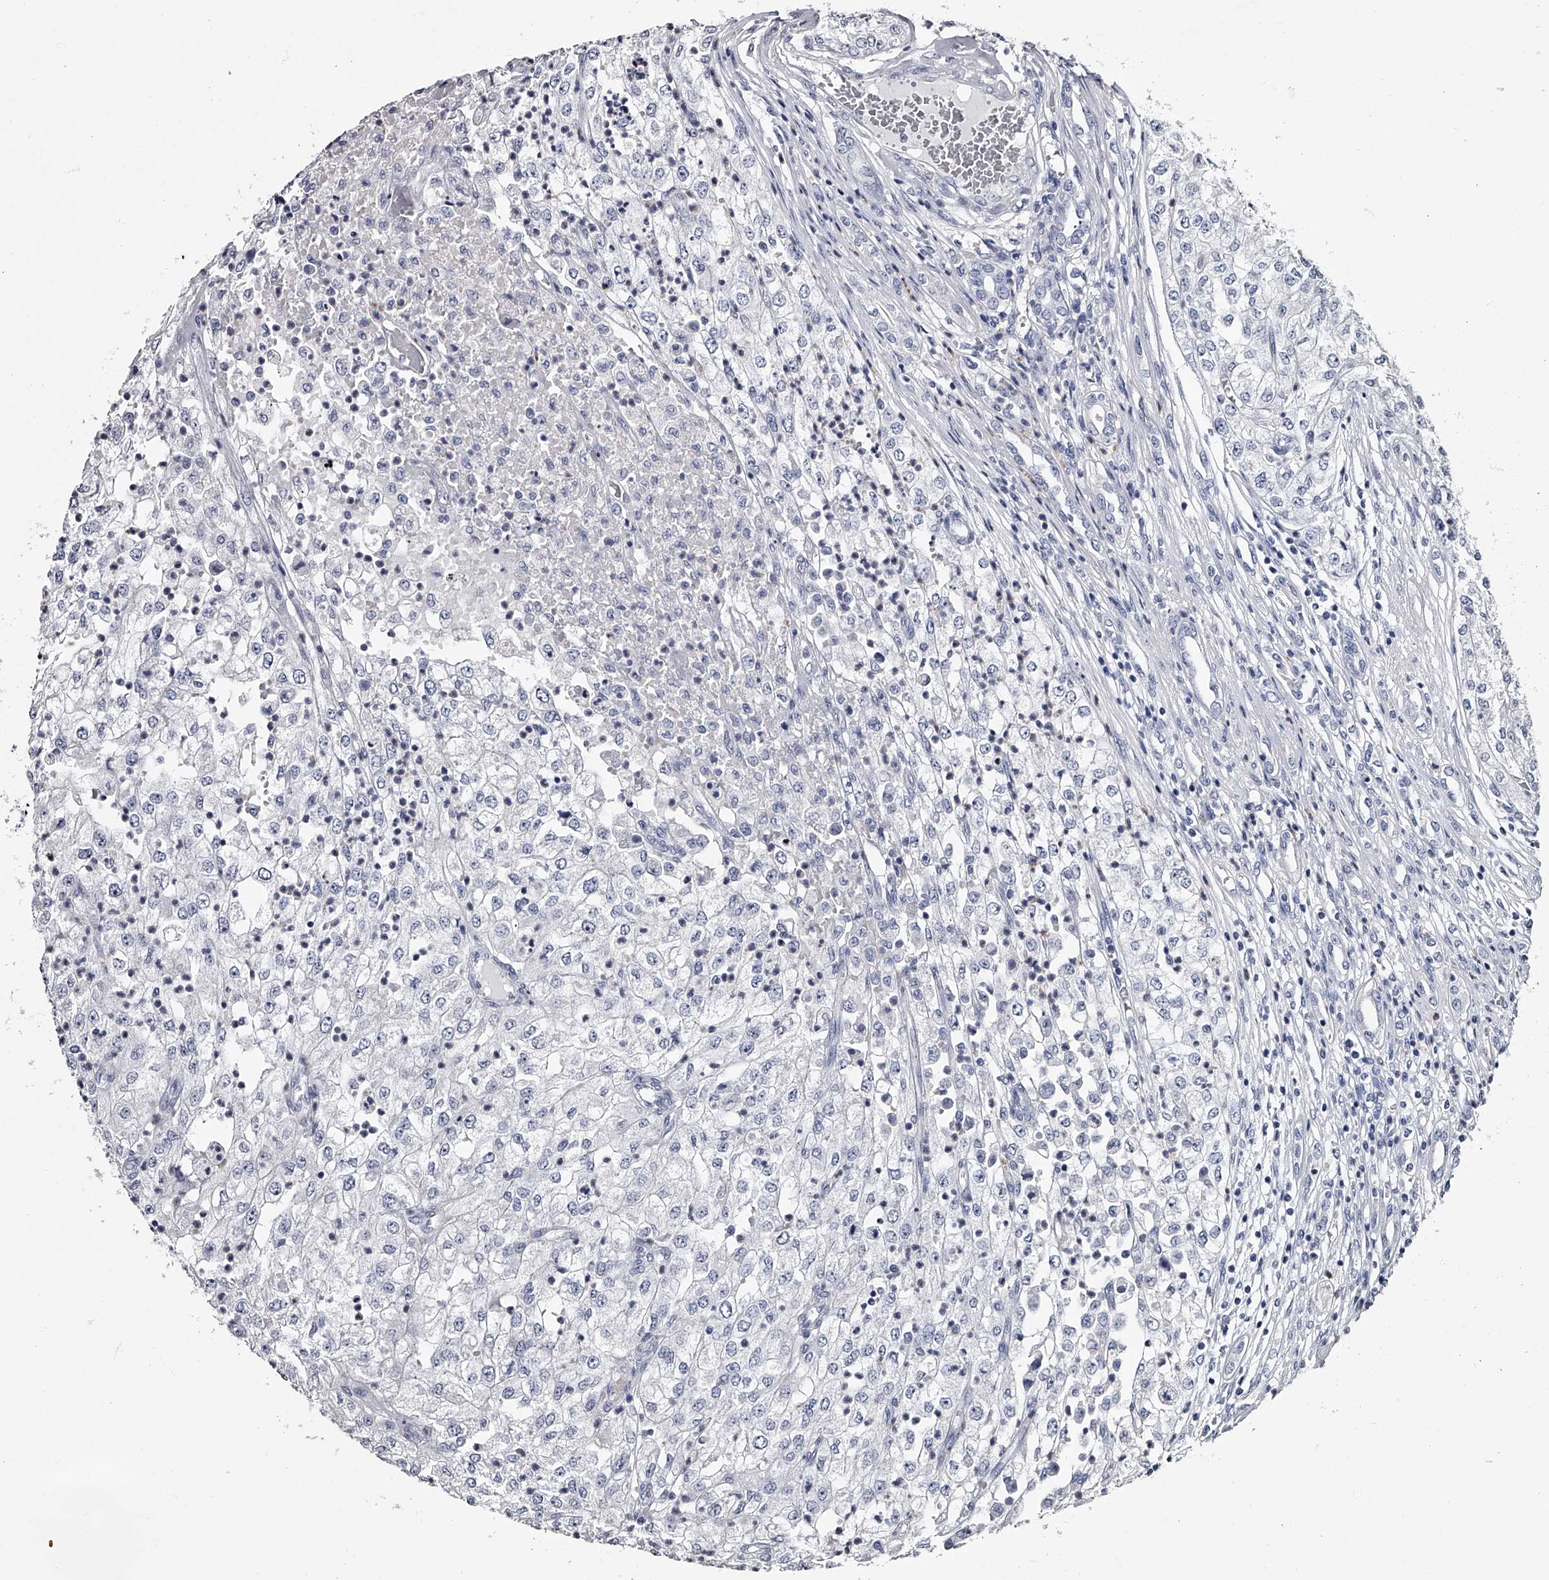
{"staining": {"intensity": "negative", "quantity": "none", "location": "none"}, "tissue": "renal cancer", "cell_type": "Tumor cells", "image_type": "cancer", "snomed": [{"axis": "morphology", "description": "Adenocarcinoma, NOS"}, {"axis": "topography", "description": "Kidney"}], "caption": "The histopathology image shows no staining of tumor cells in renal adenocarcinoma.", "gene": "GAPVD1", "patient": {"sex": "female", "age": 54}}